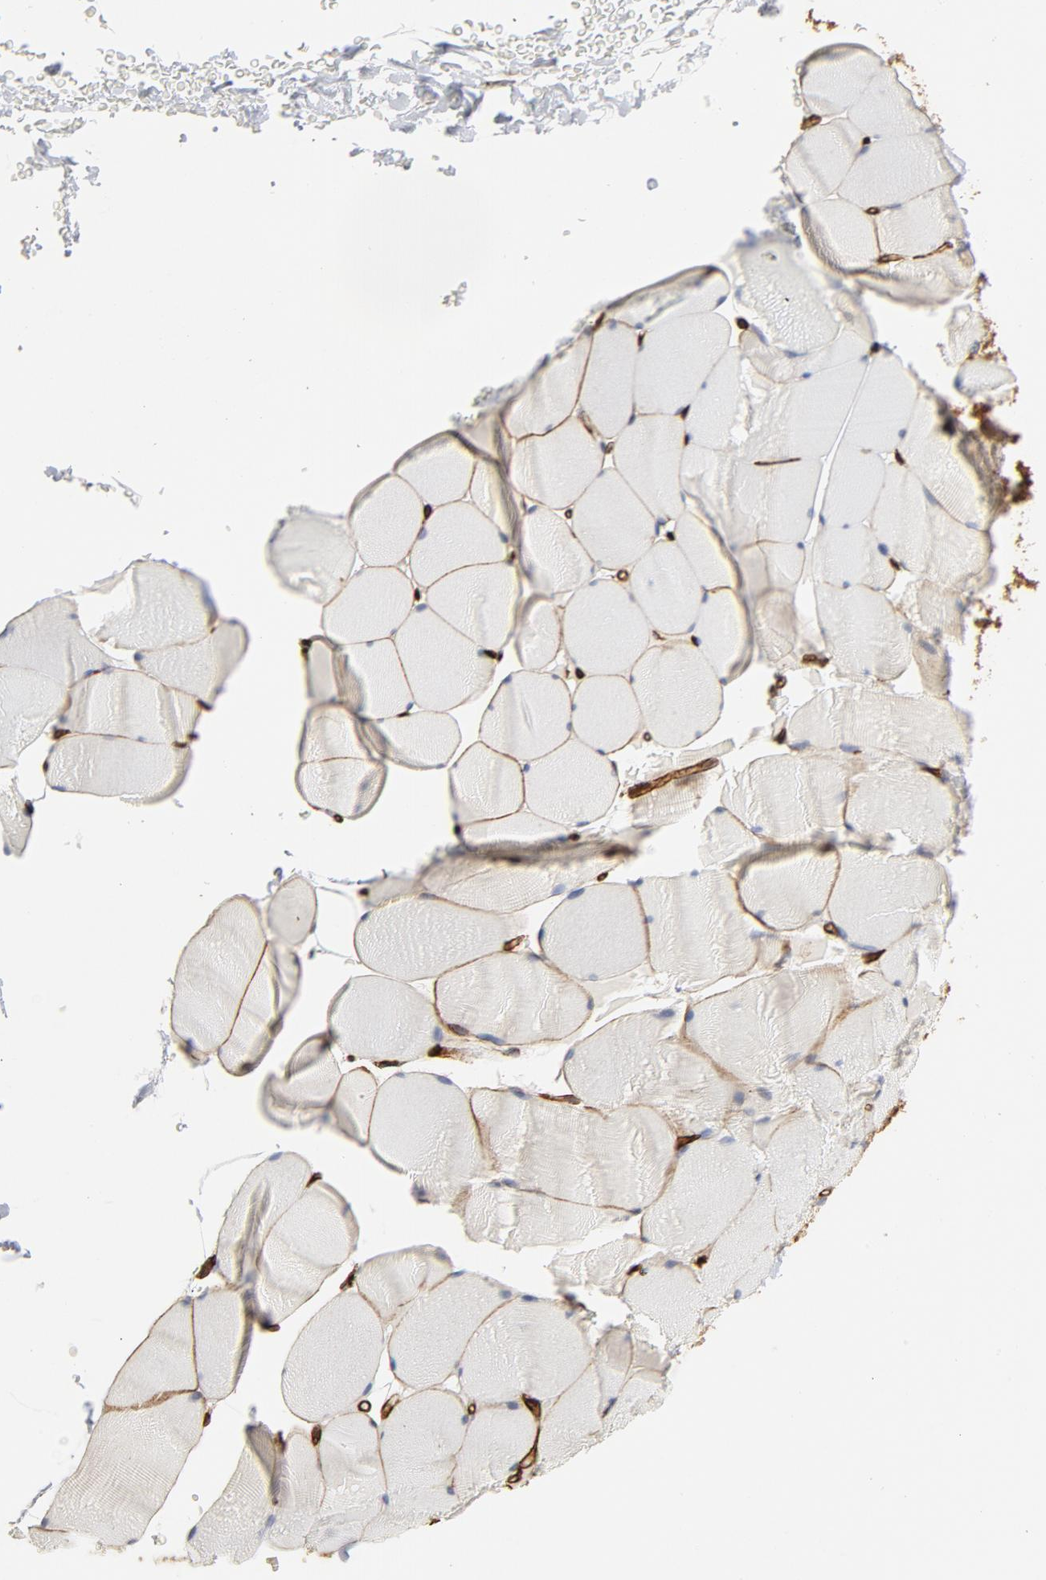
{"staining": {"intensity": "negative", "quantity": "none", "location": "none"}, "tissue": "skeletal muscle", "cell_type": "Myocytes", "image_type": "normal", "snomed": [{"axis": "morphology", "description": "Normal tissue, NOS"}, {"axis": "topography", "description": "Skeletal muscle"}], "caption": "This is an immunohistochemistry (IHC) photomicrograph of normal human skeletal muscle. There is no staining in myocytes.", "gene": "GNG2", "patient": {"sex": "male", "age": 62}}